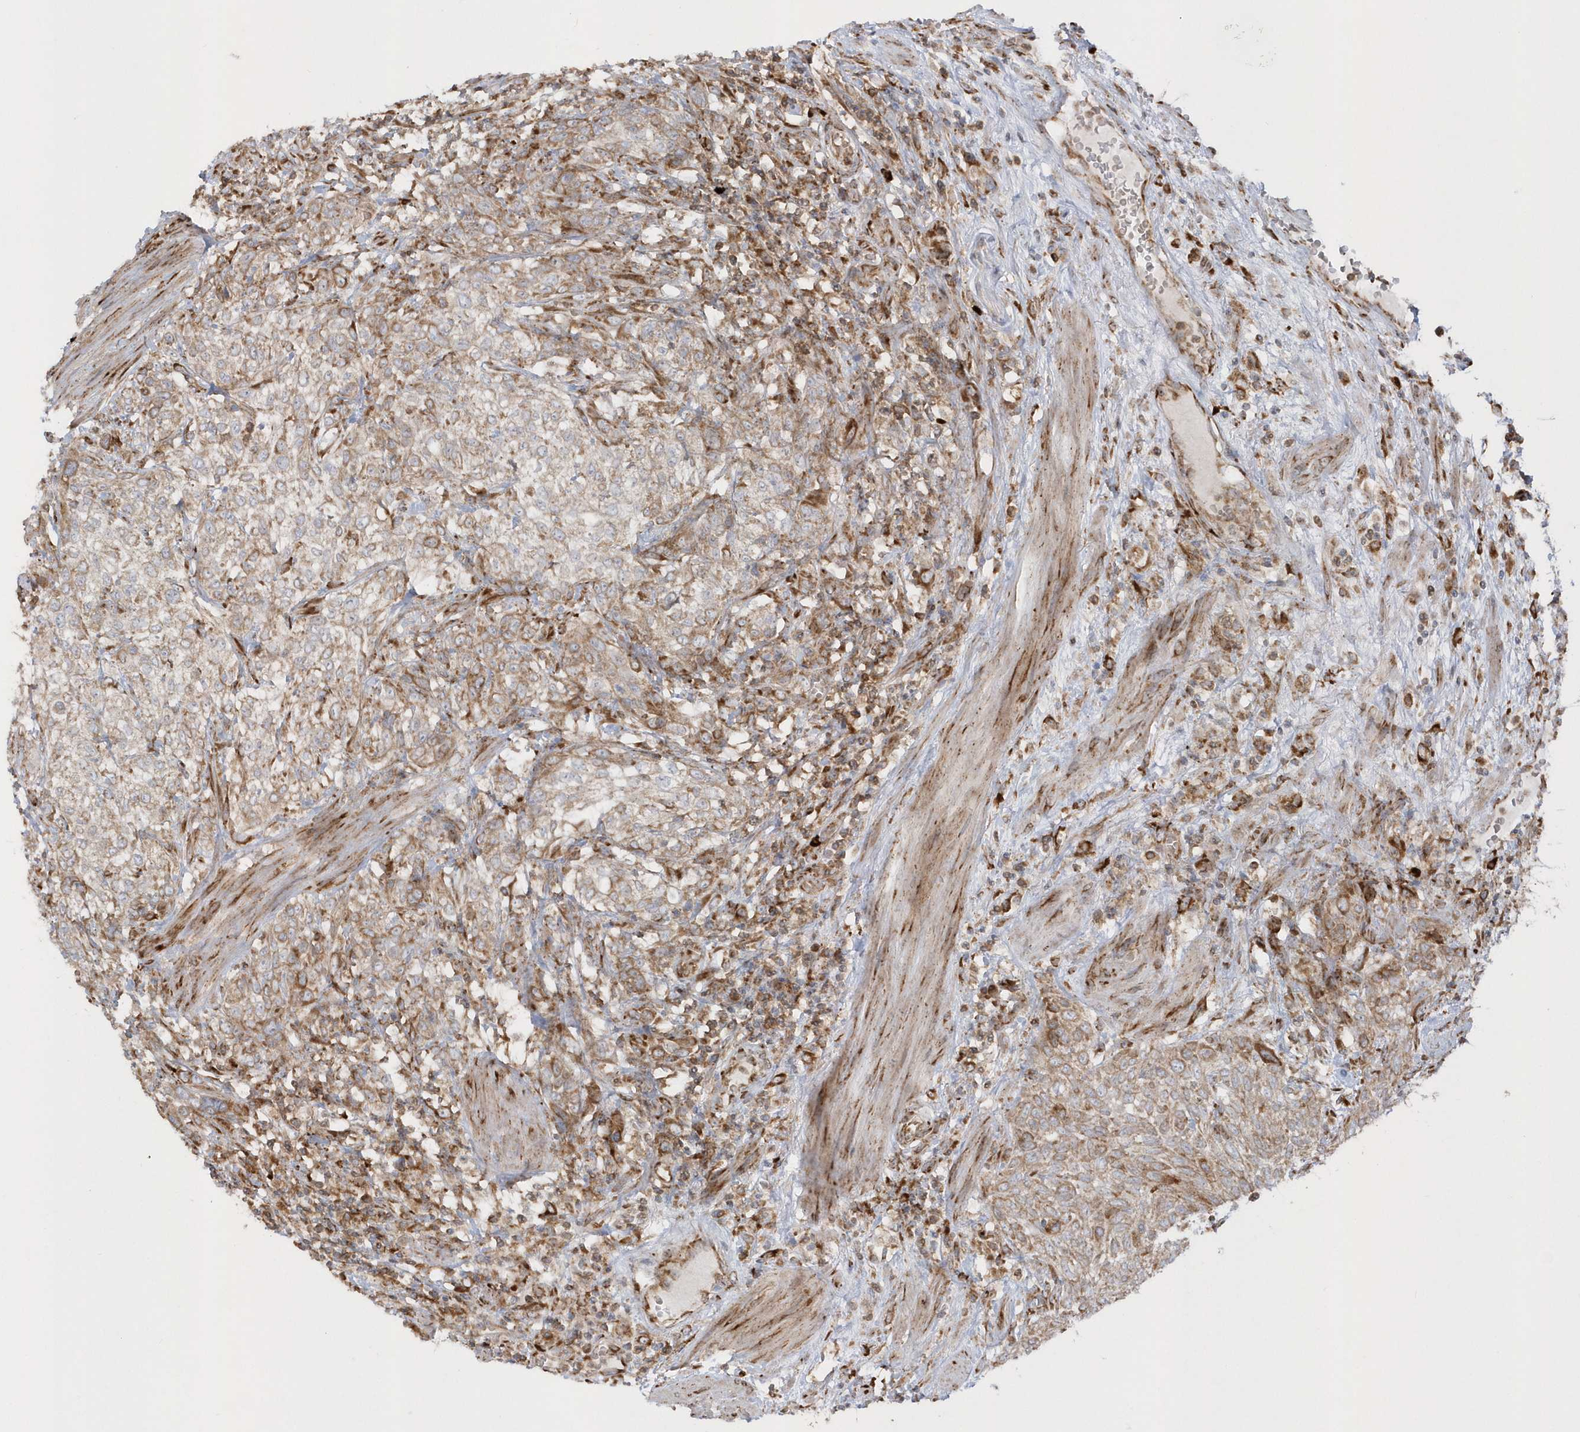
{"staining": {"intensity": "moderate", "quantity": ">75%", "location": "cytoplasmic/membranous"}, "tissue": "urothelial cancer", "cell_type": "Tumor cells", "image_type": "cancer", "snomed": [{"axis": "morphology", "description": "Urothelial carcinoma, High grade"}, {"axis": "topography", "description": "Urinary bladder"}], "caption": "High-grade urothelial carcinoma stained with DAB (3,3'-diaminobenzidine) immunohistochemistry demonstrates medium levels of moderate cytoplasmic/membranous positivity in about >75% of tumor cells. Nuclei are stained in blue.", "gene": "SH3BP2", "patient": {"sex": "male", "age": 35}}